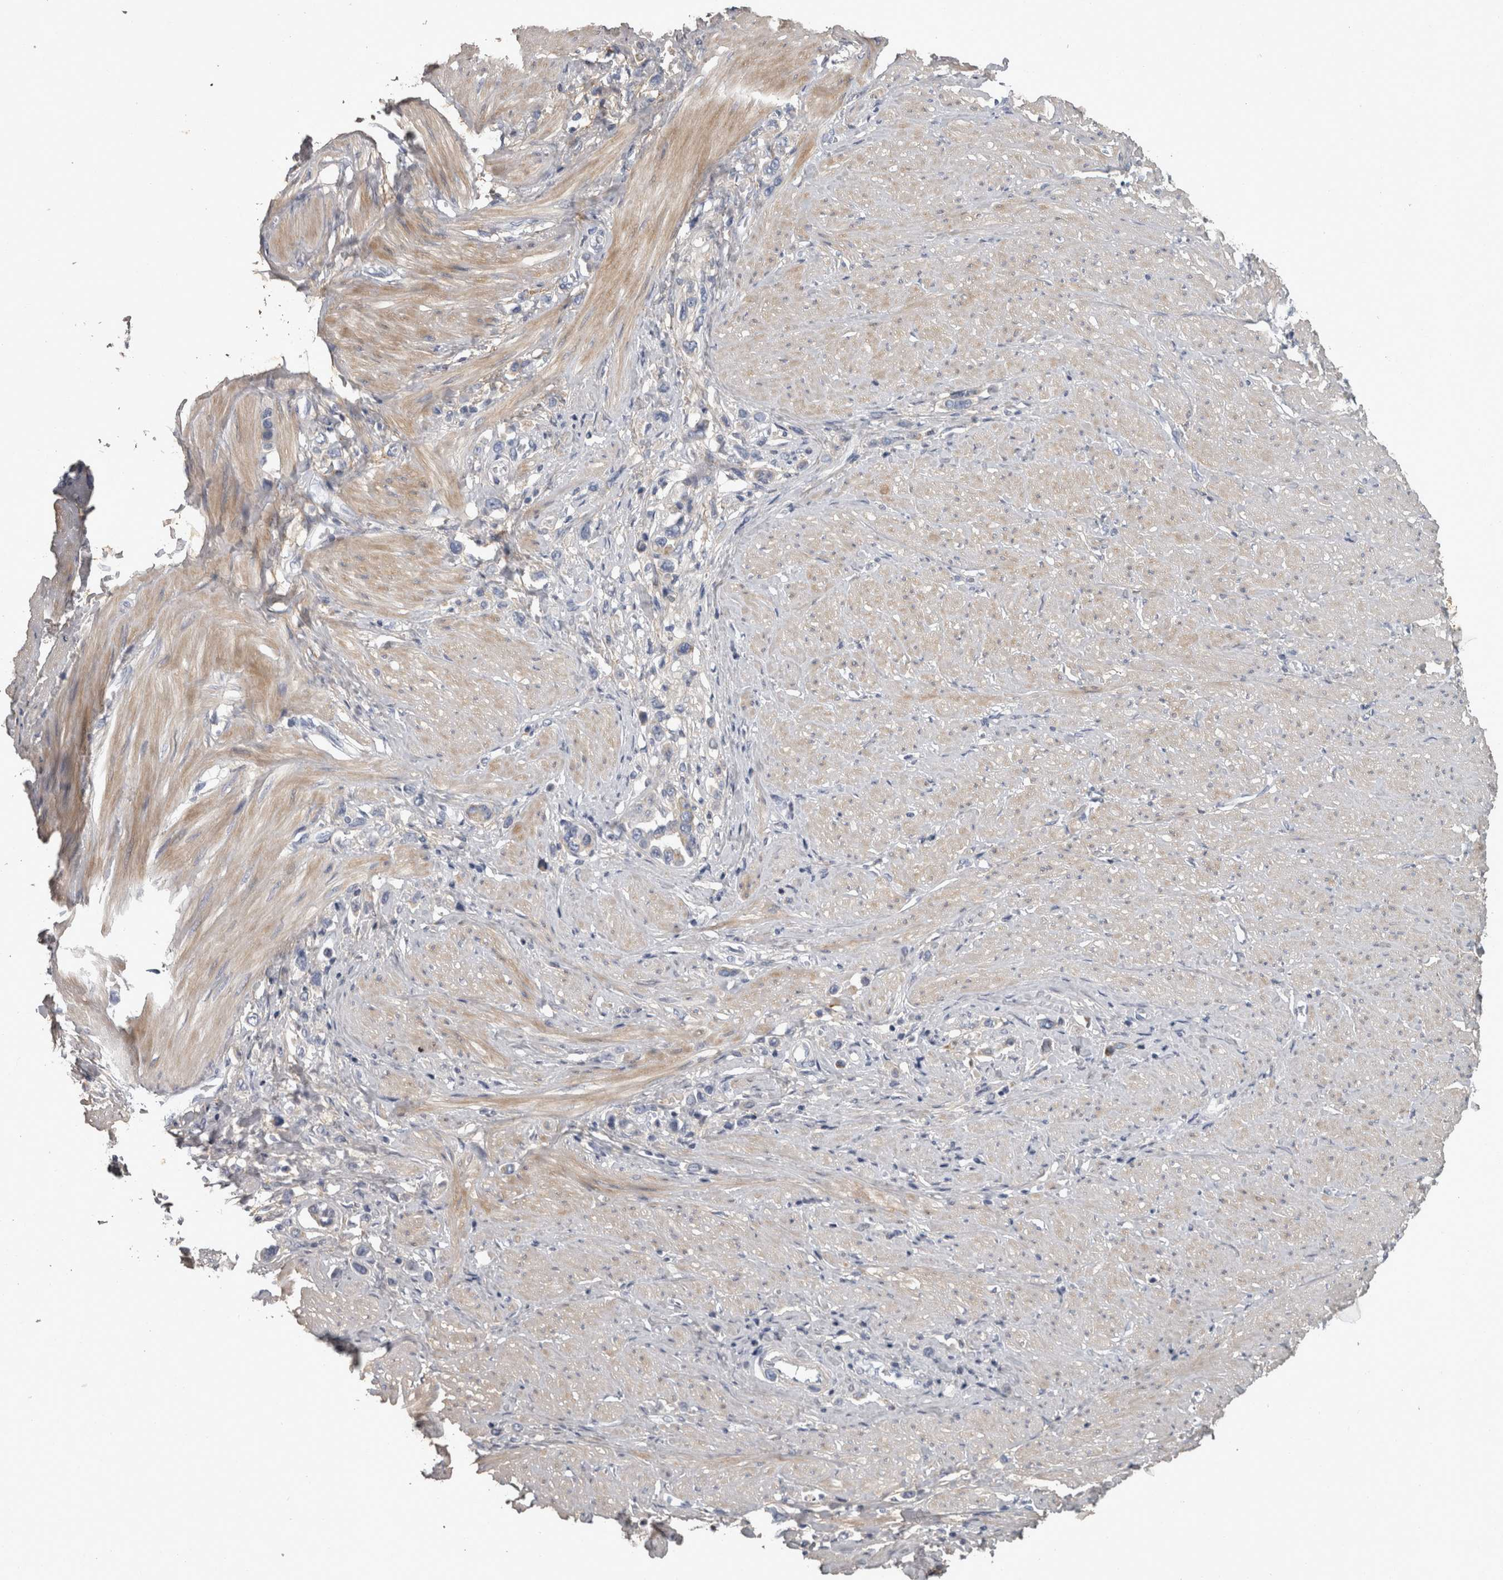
{"staining": {"intensity": "negative", "quantity": "none", "location": "none"}, "tissue": "stomach cancer", "cell_type": "Tumor cells", "image_type": "cancer", "snomed": [{"axis": "morphology", "description": "Adenocarcinoma, NOS"}, {"axis": "topography", "description": "Stomach"}], "caption": "An image of human stomach cancer is negative for staining in tumor cells.", "gene": "EFEMP2", "patient": {"sex": "female", "age": 65}}